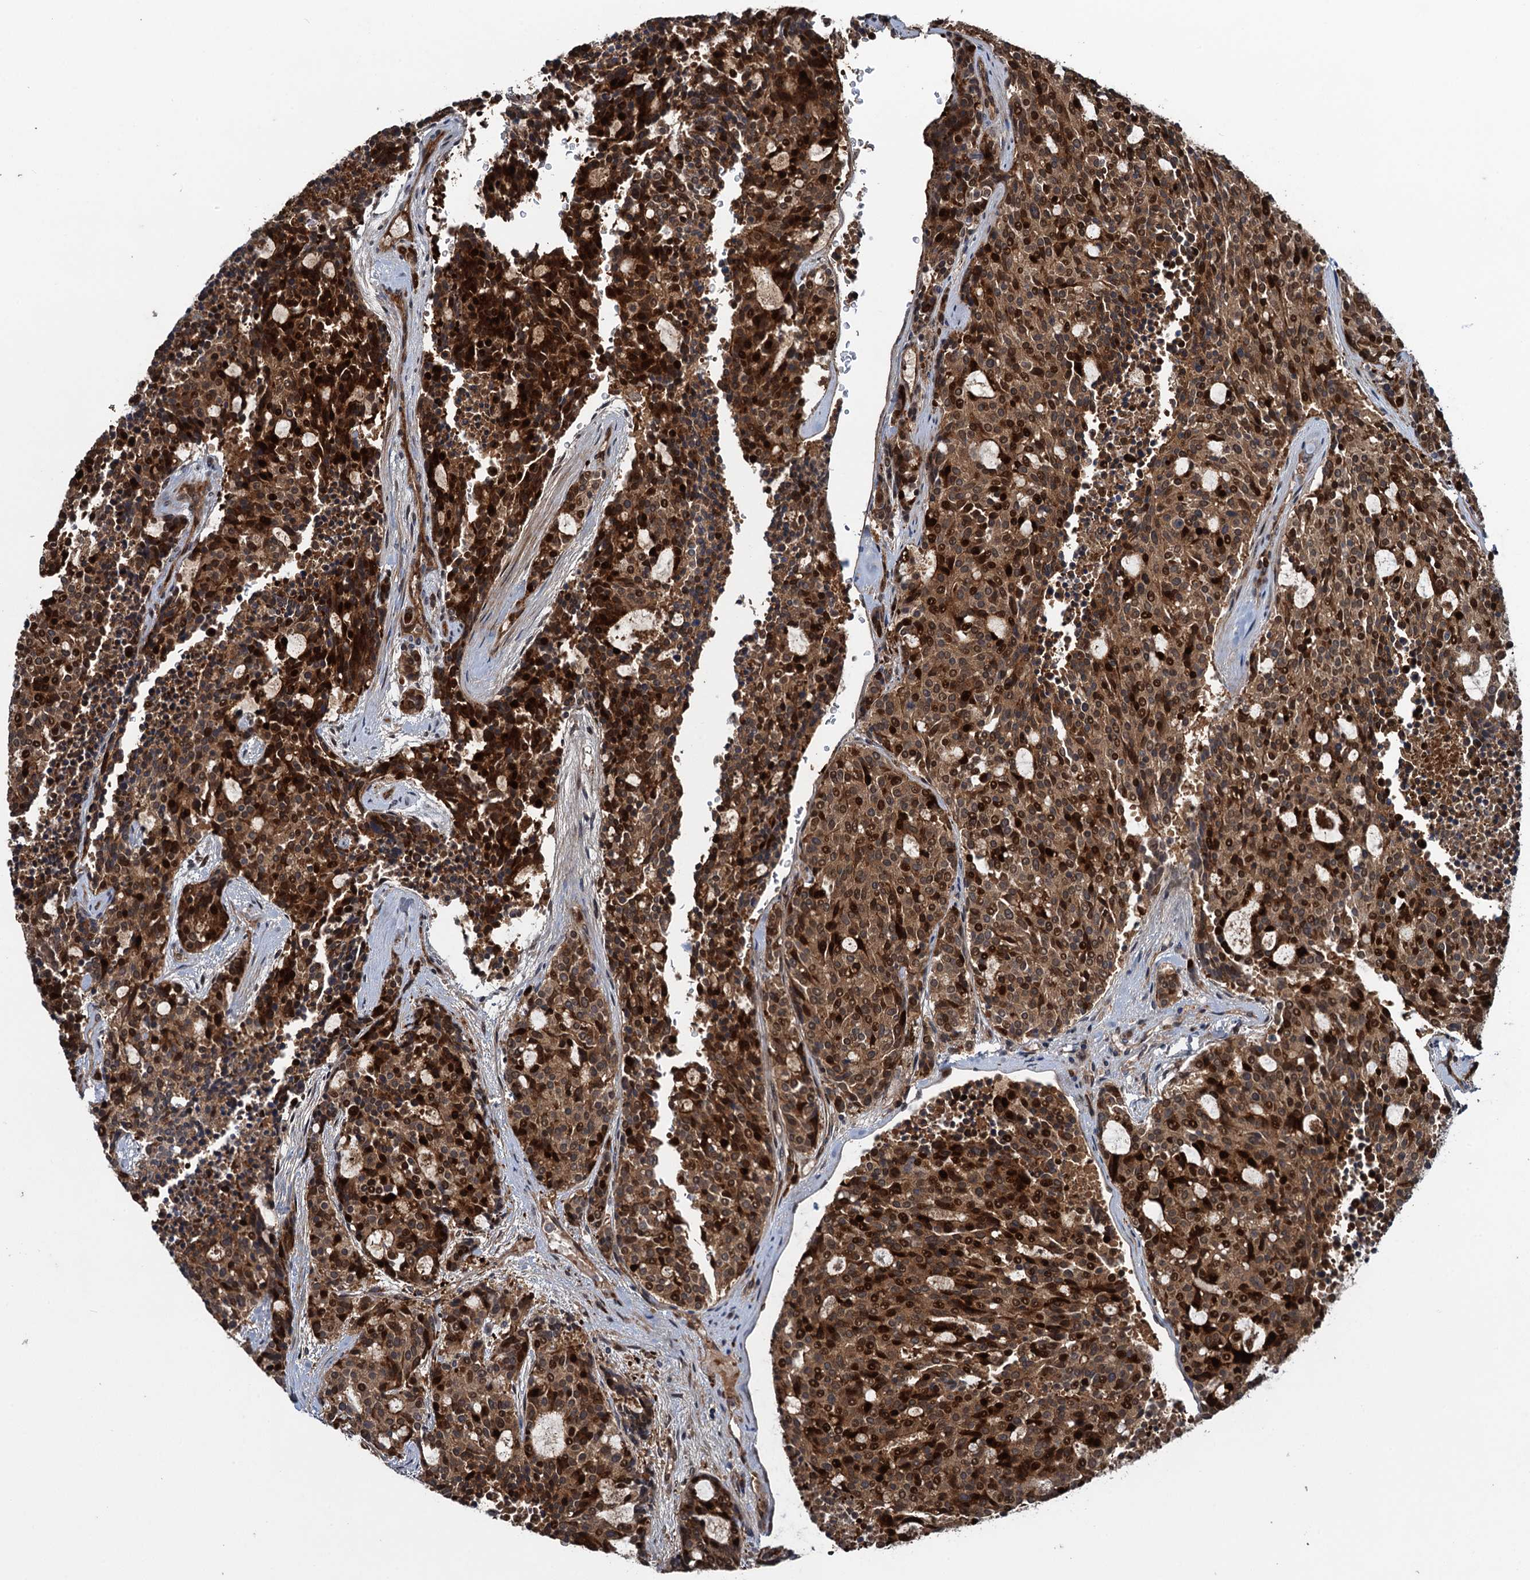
{"staining": {"intensity": "strong", "quantity": ">75%", "location": "cytoplasmic/membranous,nuclear"}, "tissue": "carcinoid", "cell_type": "Tumor cells", "image_type": "cancer", "snomed": [{"axis": "morphology", "description": "Carcinoid, malignant, NOS"}, {"axis": "topography", "description": "Pancreas"}], "caption": "Approximately >75% of tumor cells in human carcinoid show strong cytoplasmic/membranous and nuclear protein positivity as visualized by brown immunohistochemical staining.", "gene": "RHOBTB1", "patient": {"sex": "female", "age": 54}}